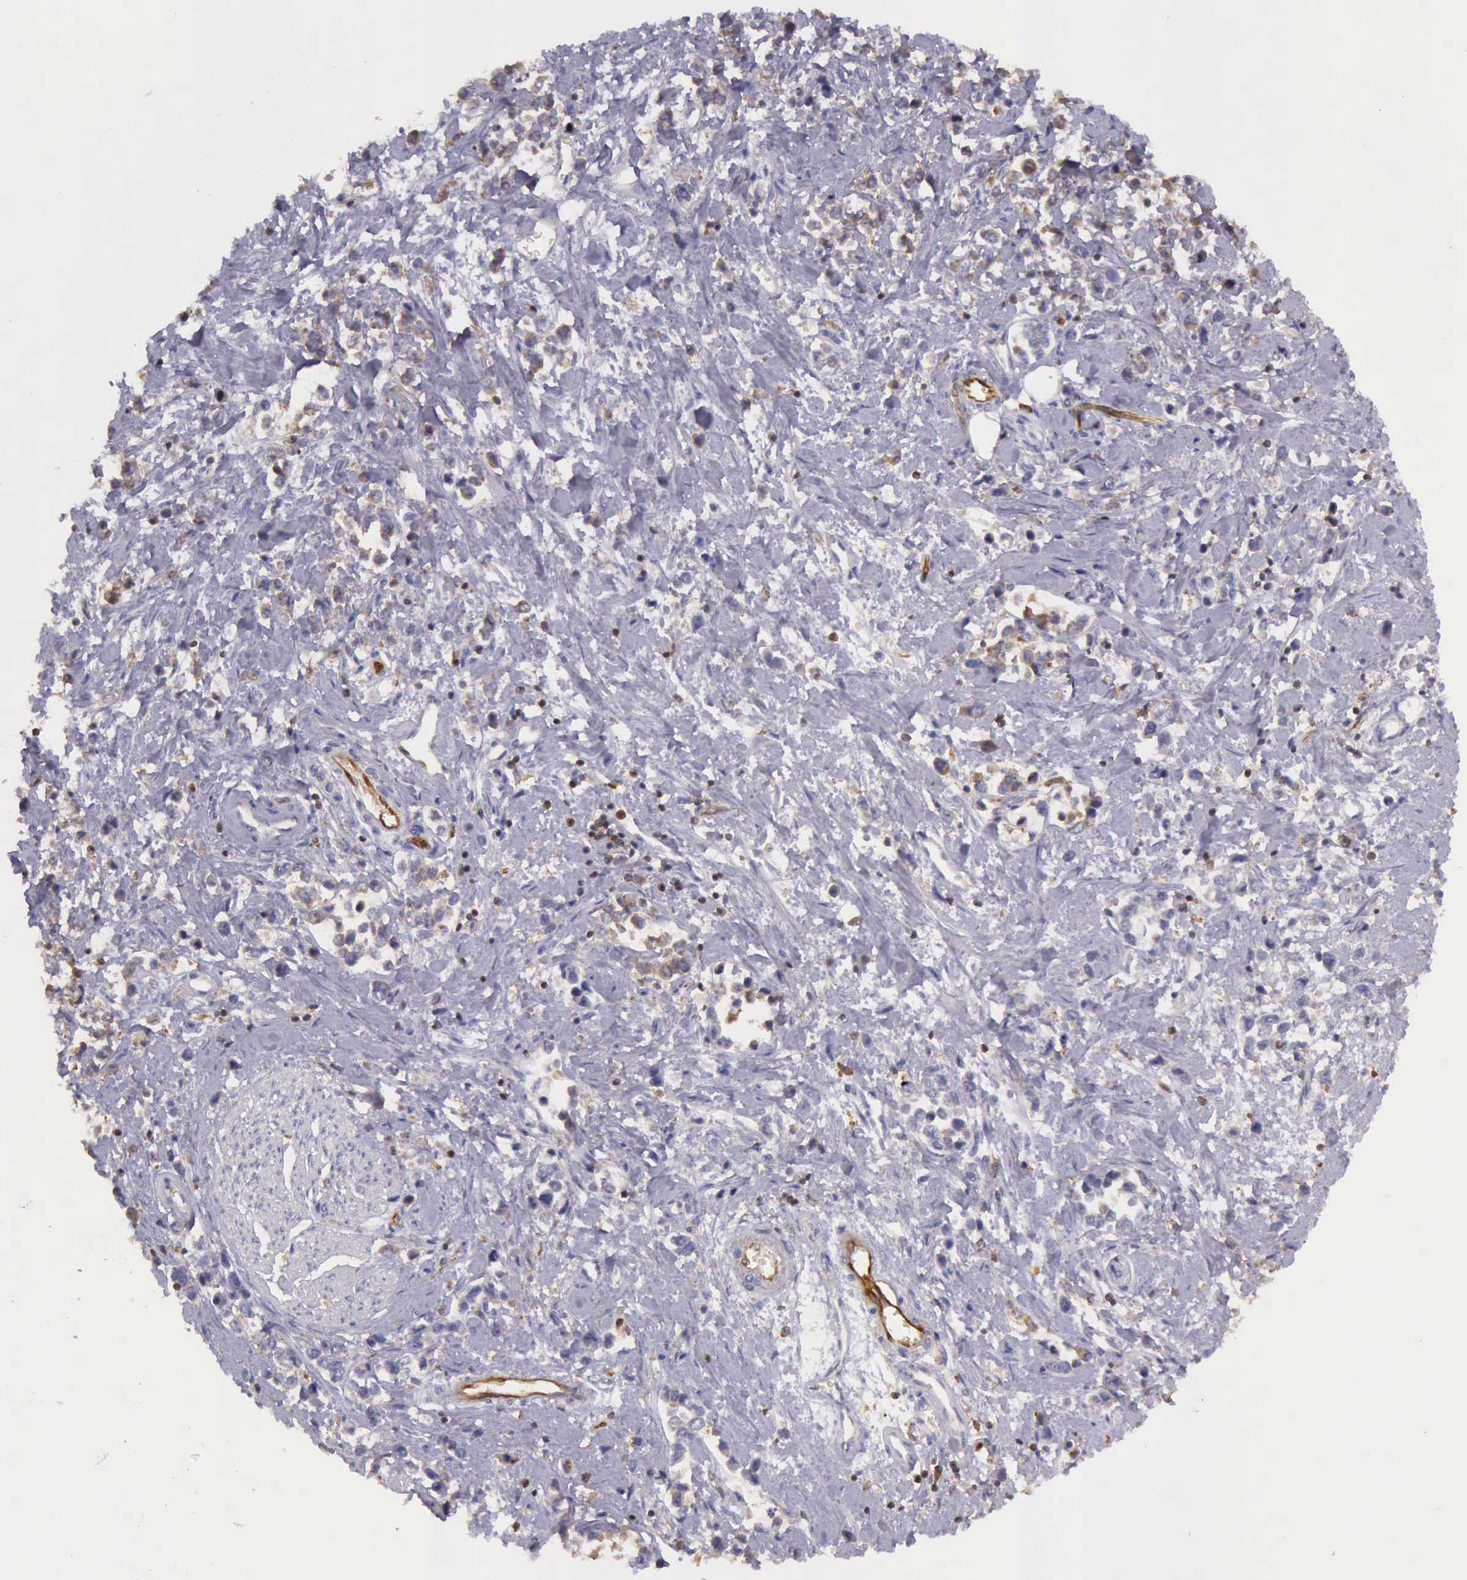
{"staining": {"intensity": "negative", "quantity": "none", "location": "none"}, "tissue": "stomach cancer", "cell_type": "Tumor cells", "image_type": "cancer", "snomed": [{"axis": "morphology", "description": "Adenocarcinoma, NOS"}, {"axis": "topography", "description": "Stomach, upper"}], "caption": "This is a histopathology image of immunohistochemistry staining of adenocarcinoma (stomach), which shows no positivity in tumor cells.", "gene": "ARHGAP4", "patient": {"sex": "male", "age": 76}}